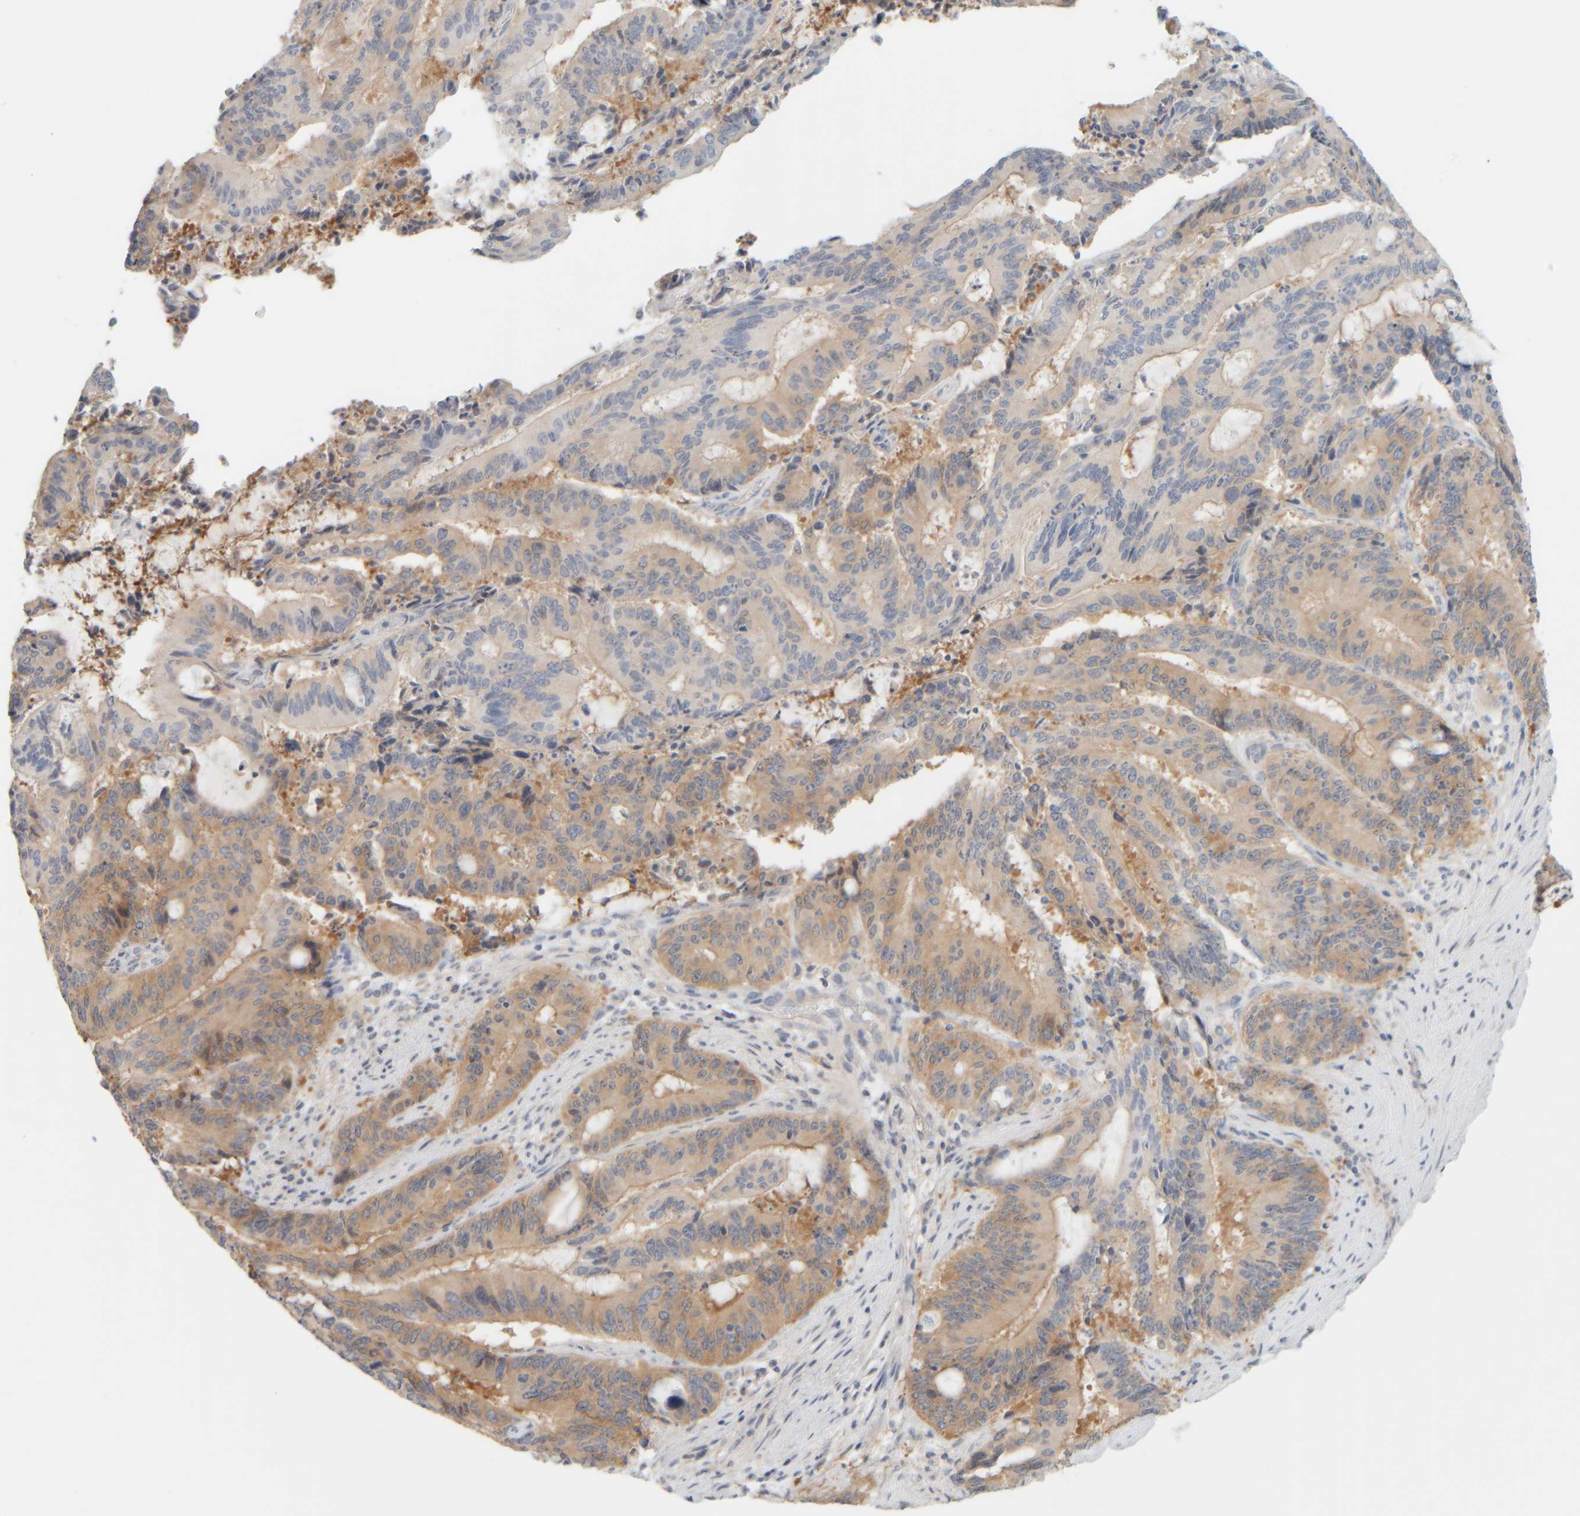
{"staining": {"intensity": "weak", "quantity": ">75%", "location": "cytoplasmic/membranous"}, "tissue": "liver cancer", "cell_type": "Tumor cells", "image_type": "cancer", "snomed": [{"axis": "morphology", "description": "Normal tissue, NOS"}, {"axis": "morphology", "description": "Cholangiocarcinoma"}, {"axis": "topography", "description": "Liver"}, {"axis": "topography", "description": "Peripheral nerve tissue"}], "caption": "Weak cytoplasmic/membranous positivity for a protein is seen in approximately >75% of tumor cells of cholangiocarcinoma (liver) using IHC.", "gene": "PTGES3L-AARSD1", "patient": {"sex": "female", "age": 73}}